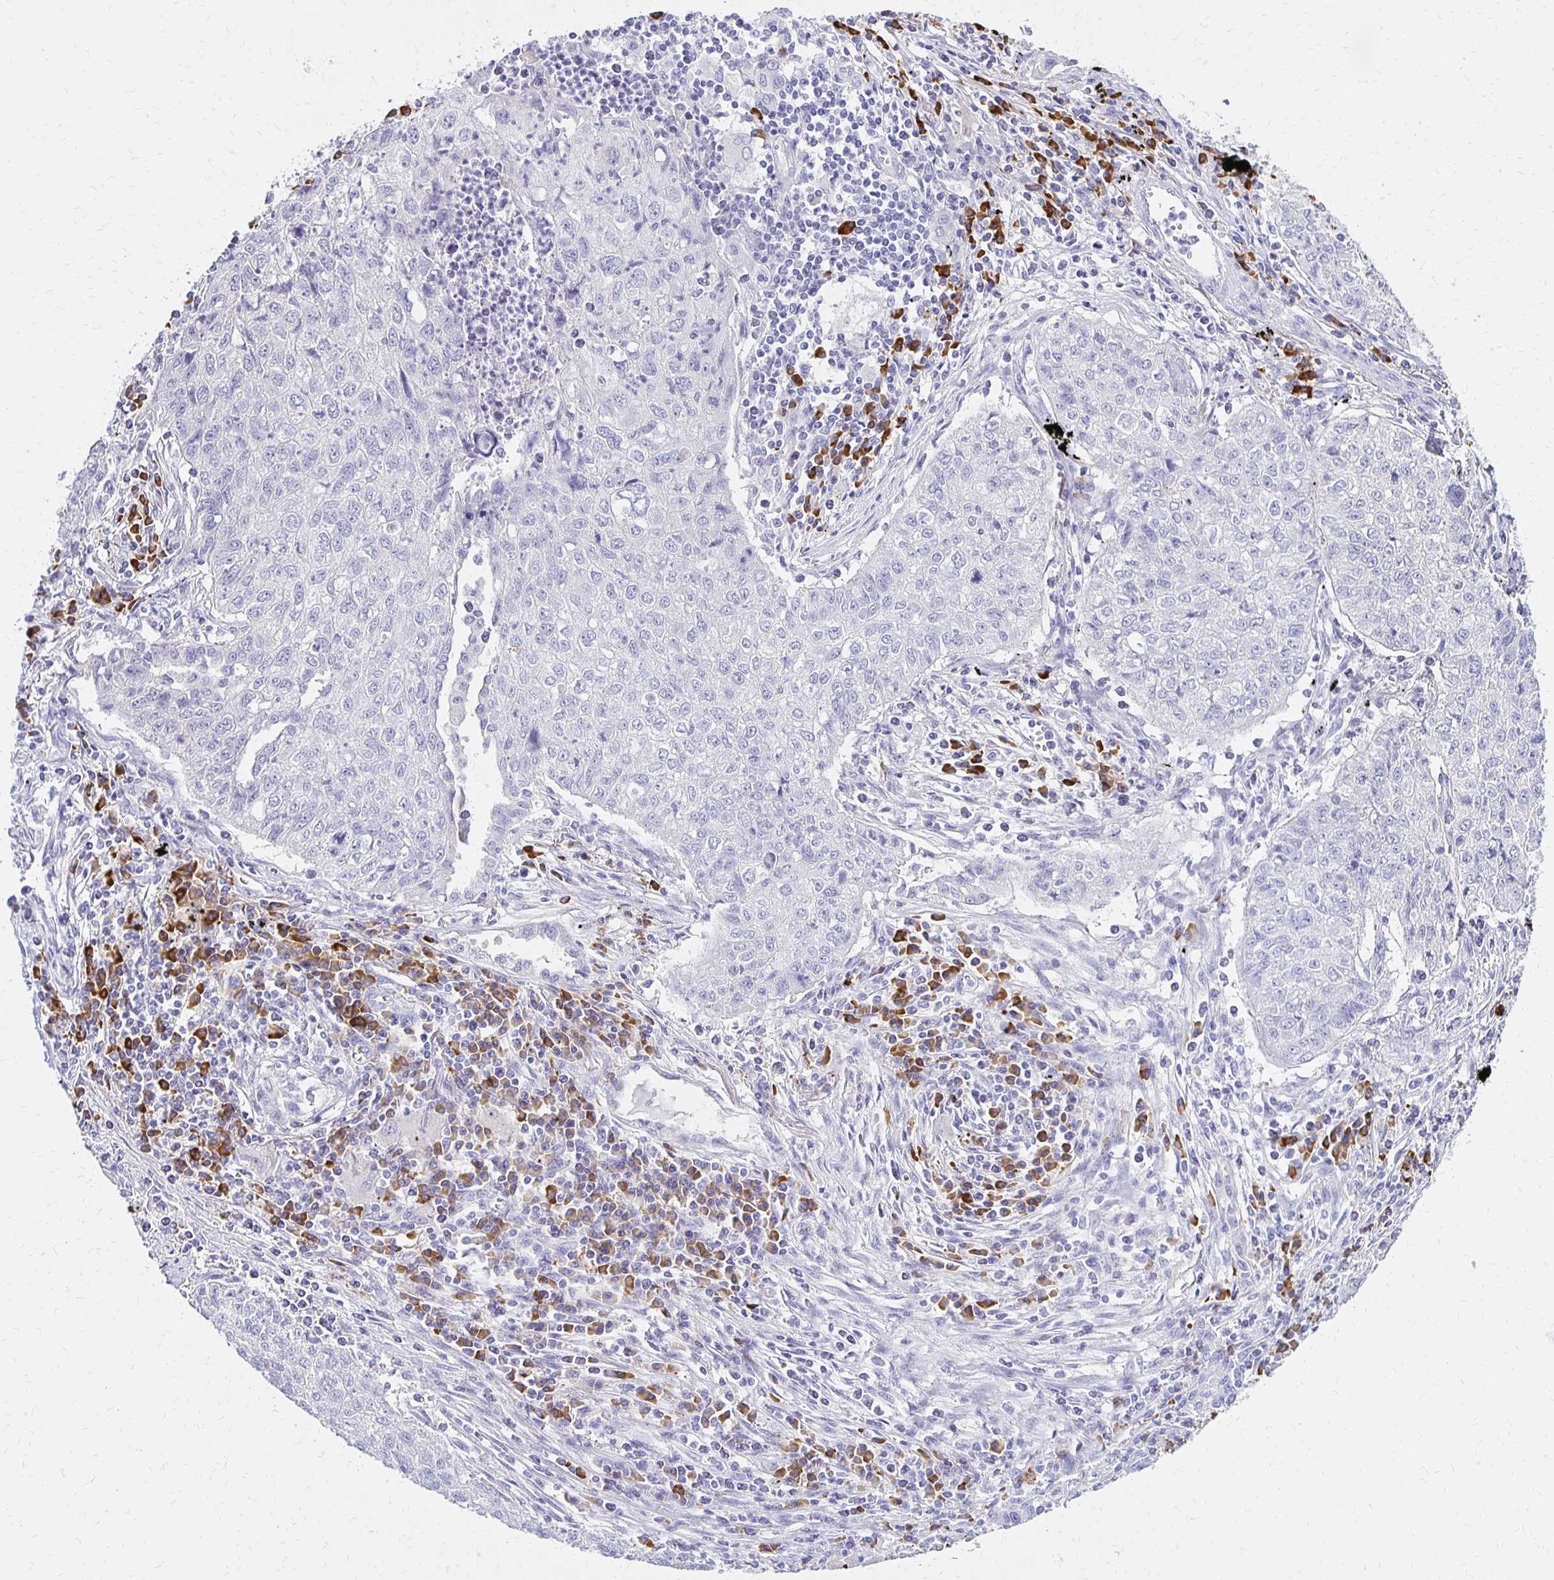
{"staining": {"intensity": "negative", "quantity": "none", "location": "none"}, "tissue": "lung cancer", "cell_type": "Tumor cells", "image_type": "cancer", "snomed": [{"axis": "morphology", "description": "Normal morphology"}, {"axis": "morphology", "description": "Aneuploidy"}, {"axis": "morphology", "description": "Squamous cell carcinoma, NOS"}, {"axis": "topography", "description": "Lymph node"}, {"axis": "topography", "description": "Lung"}], "caption": "High power microscopy photomicrograph of an IHC photomicrograph of lung aneuploidy, revealing no significant staining in tumor cells.", "gene": "FNTB", "patient": {"sex": "female", "age": 76}}